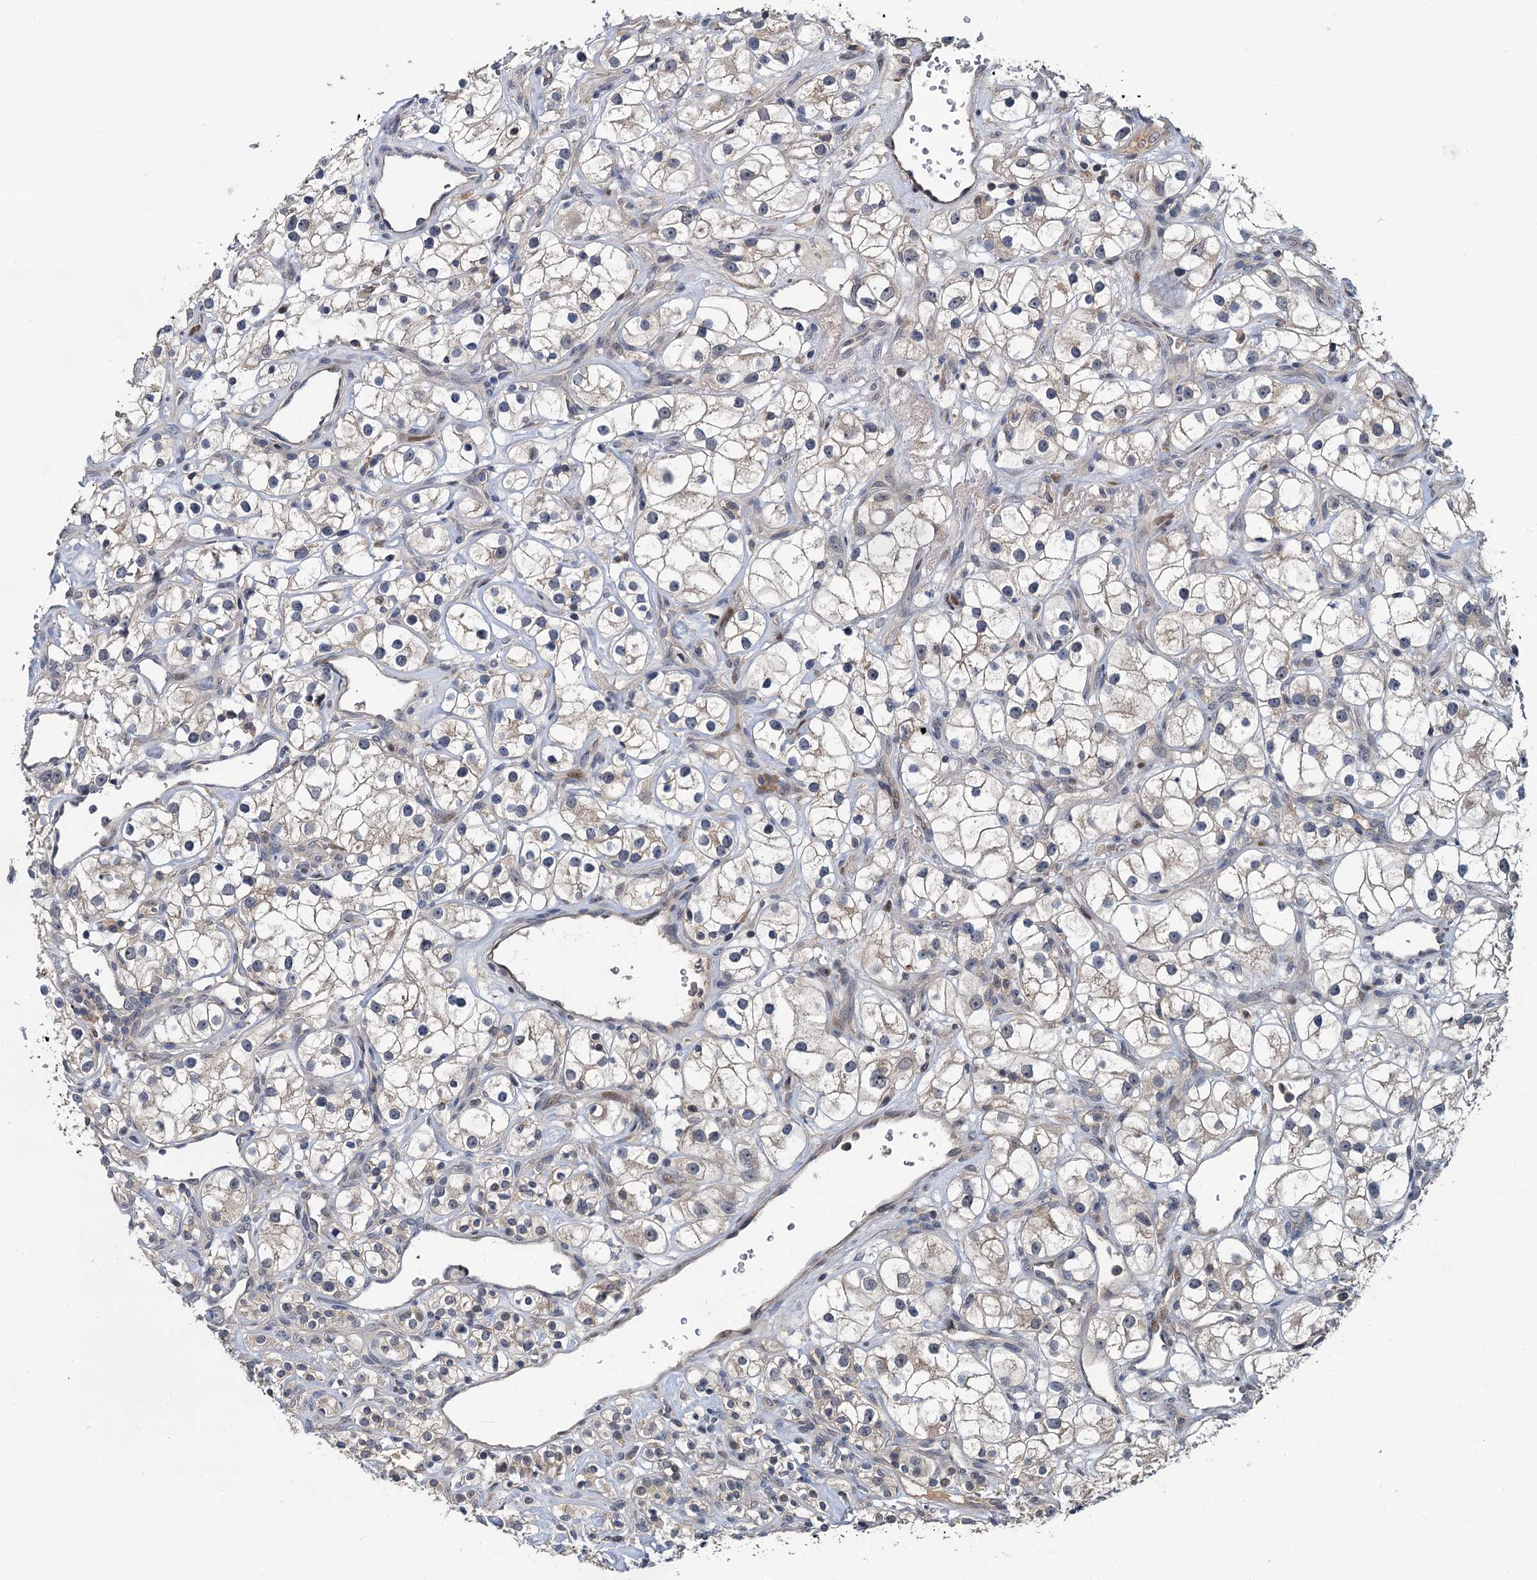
{"staining": {"intensity": "weak", "quantity": "<25%", "location": "cytoplasmic/membranous"}, "tissue": "renal cancer", "cell_type": "Tumor cells", "image_type": "cancer", "snomed": [{"axis": "morphology", "description": "Adenocarcinoma, NOS"}, {"axis": "topography", "description": "Kidney"}], "caption": "Human renal cancer (adenocarcinoma) stained for a protein using immunohistochemistry reveals no staining in tumor cells.", "gene": "TMEM39A", "patient": {"sex": "male", "age": 77}}